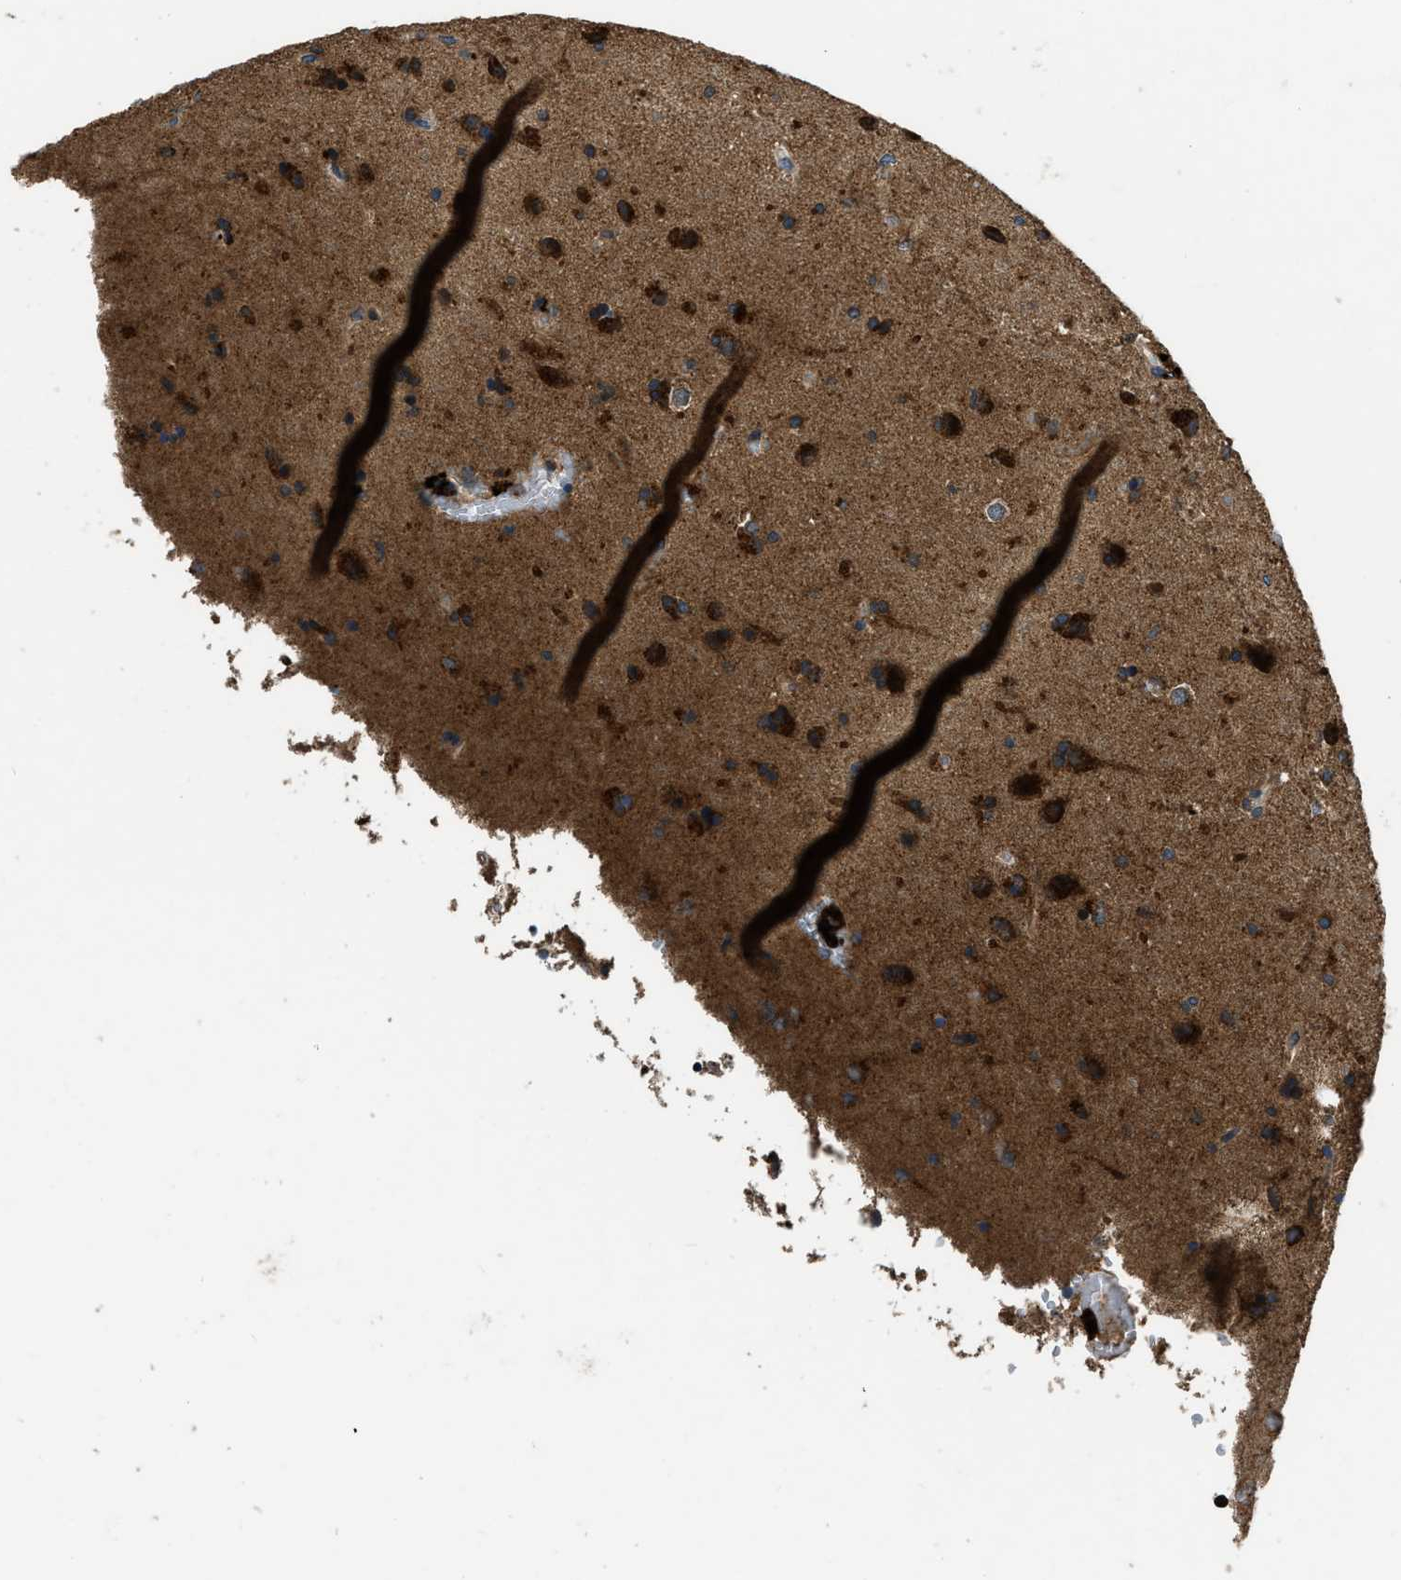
{"staining": {"intensity": "strong", "quantity": ">75%", "location": "cytoplasmic/membranous"}, "tissue": "glioma", "cell_type": "Tumor cells", "image_type": "cancer", "snomed": [{"axis": "morphology", "description": "Glioma, malignant, High grade"}, {"axis": "topography", "description": "Brain"}], "caption": "Malignant glioma (high-grade) was stained to show a protein in brown. There is high levels of strong cytoplasmic/membranous positivity in approximately >75% of tumor cells.", "gene": "GGH", "patient": {"sex": "male", "age": 72}}